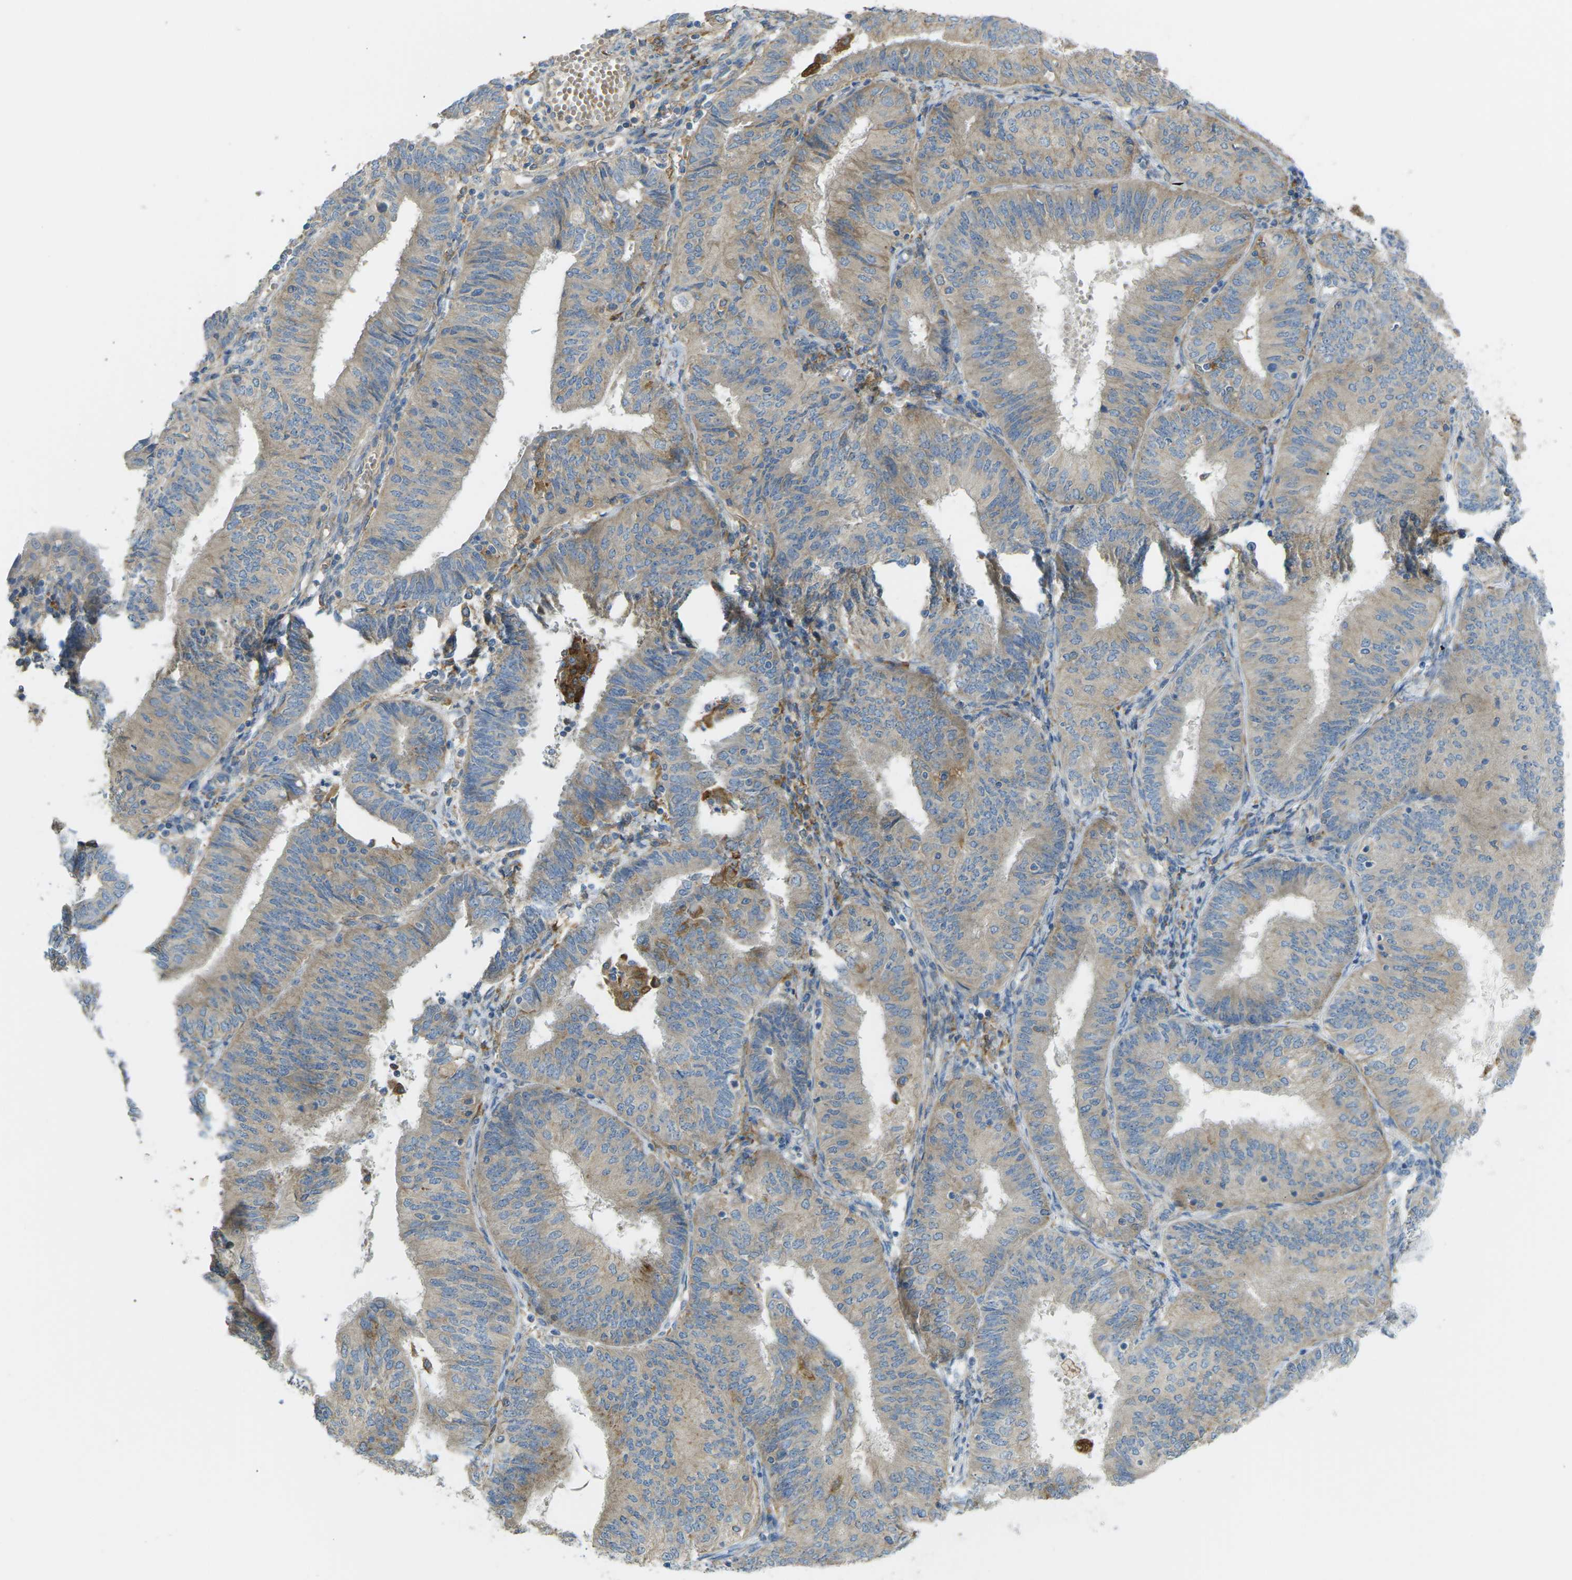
{"staining": {"intensity": "weak", "quantity": ">75%", "location": "cytoplasmic/membranous"}, "tissue": "endometrial cancer", "cell_type": "Tumor cells", "image_type": "cancer", "snomed": [{"axis": "morphology", "description": "Adenocarcinoma, NOS"}, {"axis": "topography", "description": "Endometrium"}], "caption": "Weak cytoplasmic/membranous staining is appreciated in about >75% of tumor cells in adenocarcinoma (endometrial).", "gene": "MYLK4", "patient": {"sex": "female", "age": 58}}